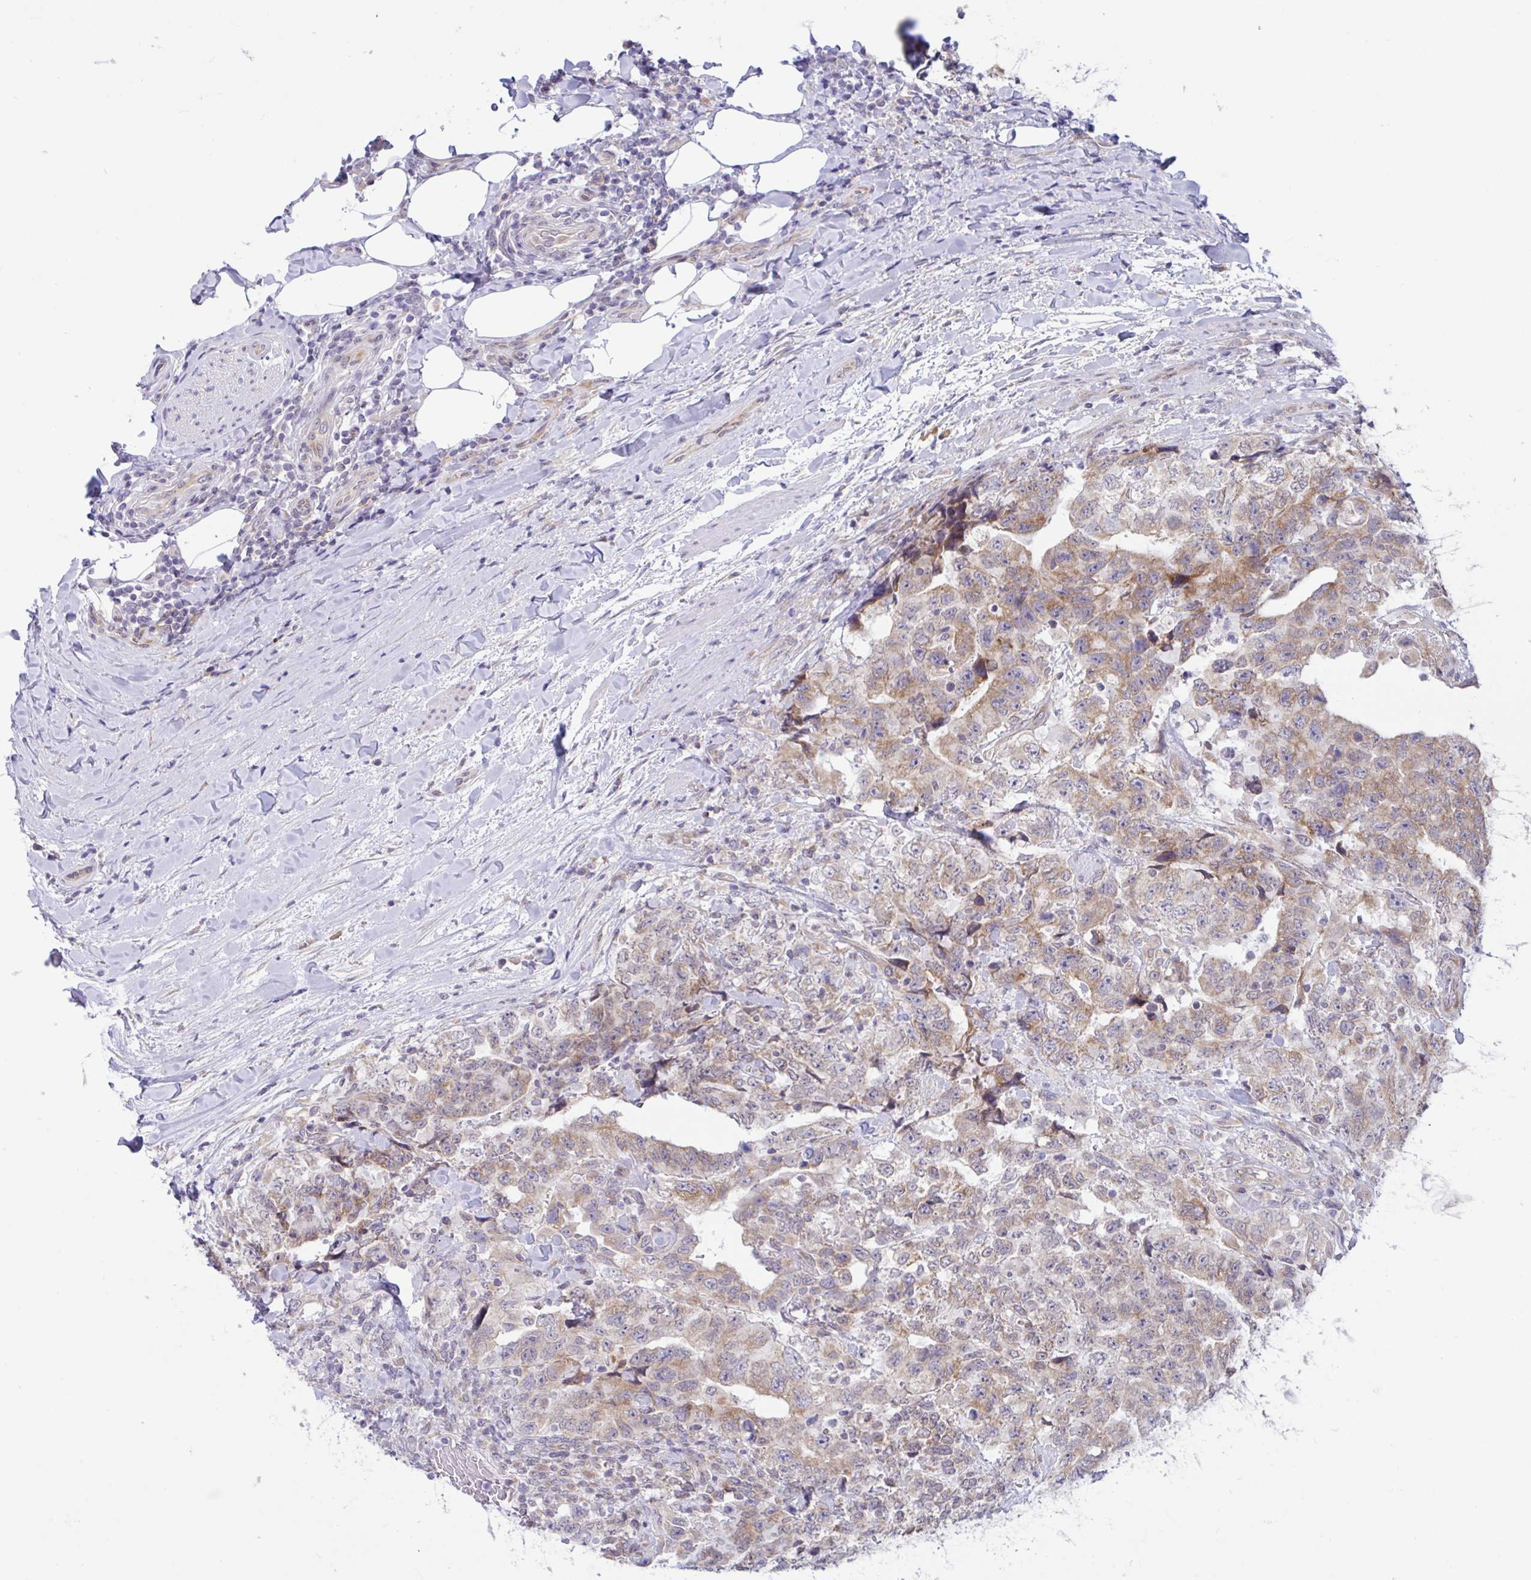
{"staining": {"intensity": "moderate", "quantity": ">75%", "location": "cytoplasmic/membranous"}, "tissue": "testis cancer", "cell_type": "Tumor cells", "image_type": "cancer", "snomed": [{"axis": "morphology", "description": "Carcinoma, Embryonal, NOS"}, {"axis": "topography", "description": "Testis"}], "caption": "IHC photomicrograph of human testis cancer (embryonal carcinoma) stained for a protein (brown), which exhibits medium levels of moderate cytoplasmic/membranous expression in about >75% of tumor cells.", "gene": "CAMLG", "patient": {"sex": "male", "age": 24}}